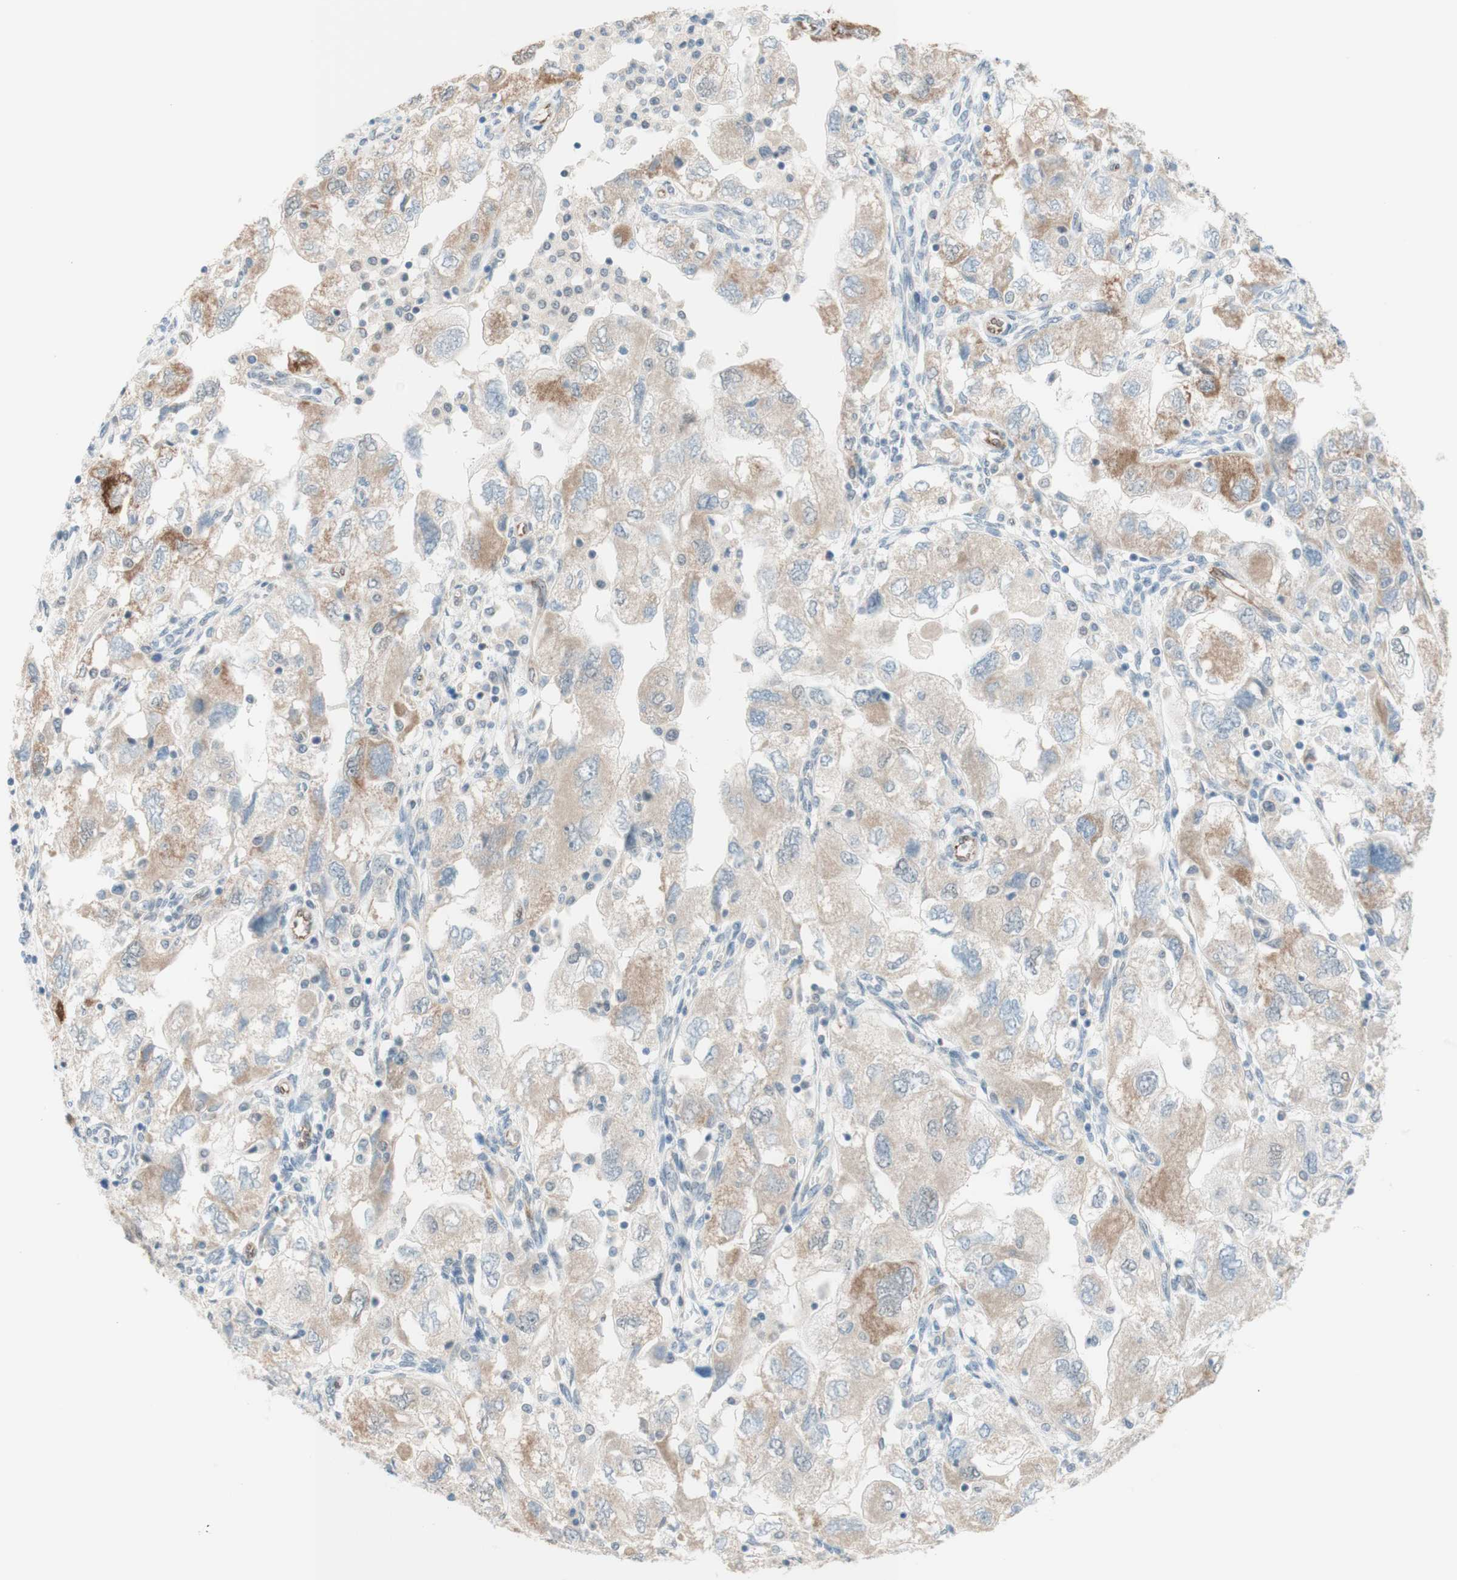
{"staining": {"intensity": "weak", "quantity": "25%-75%", "location": "cytoplasmic/membranous"}, "tissue": "ovarian cancer", "cell_type": "Tumor cells", "image_type": "cancer", "snomed": [{"axis": "morphology", "description": "Carcinoma, NOS"}, {"axis": "morphology", "description": "Cystadenocarcinoma, serous, NOS"}, {"axis": "topography", "description": "Ovary"}], "caption": "This micrograph shows immunohistochemistry (IHC) staining of ovarian cancer (serous cystadenocarcinoma), with low weak cytoplasmic/membranous positivity in approximately 25%-75% of tumor cells.", "gene": "JPH1", "patient": {"sex": "female", "age": 69}}